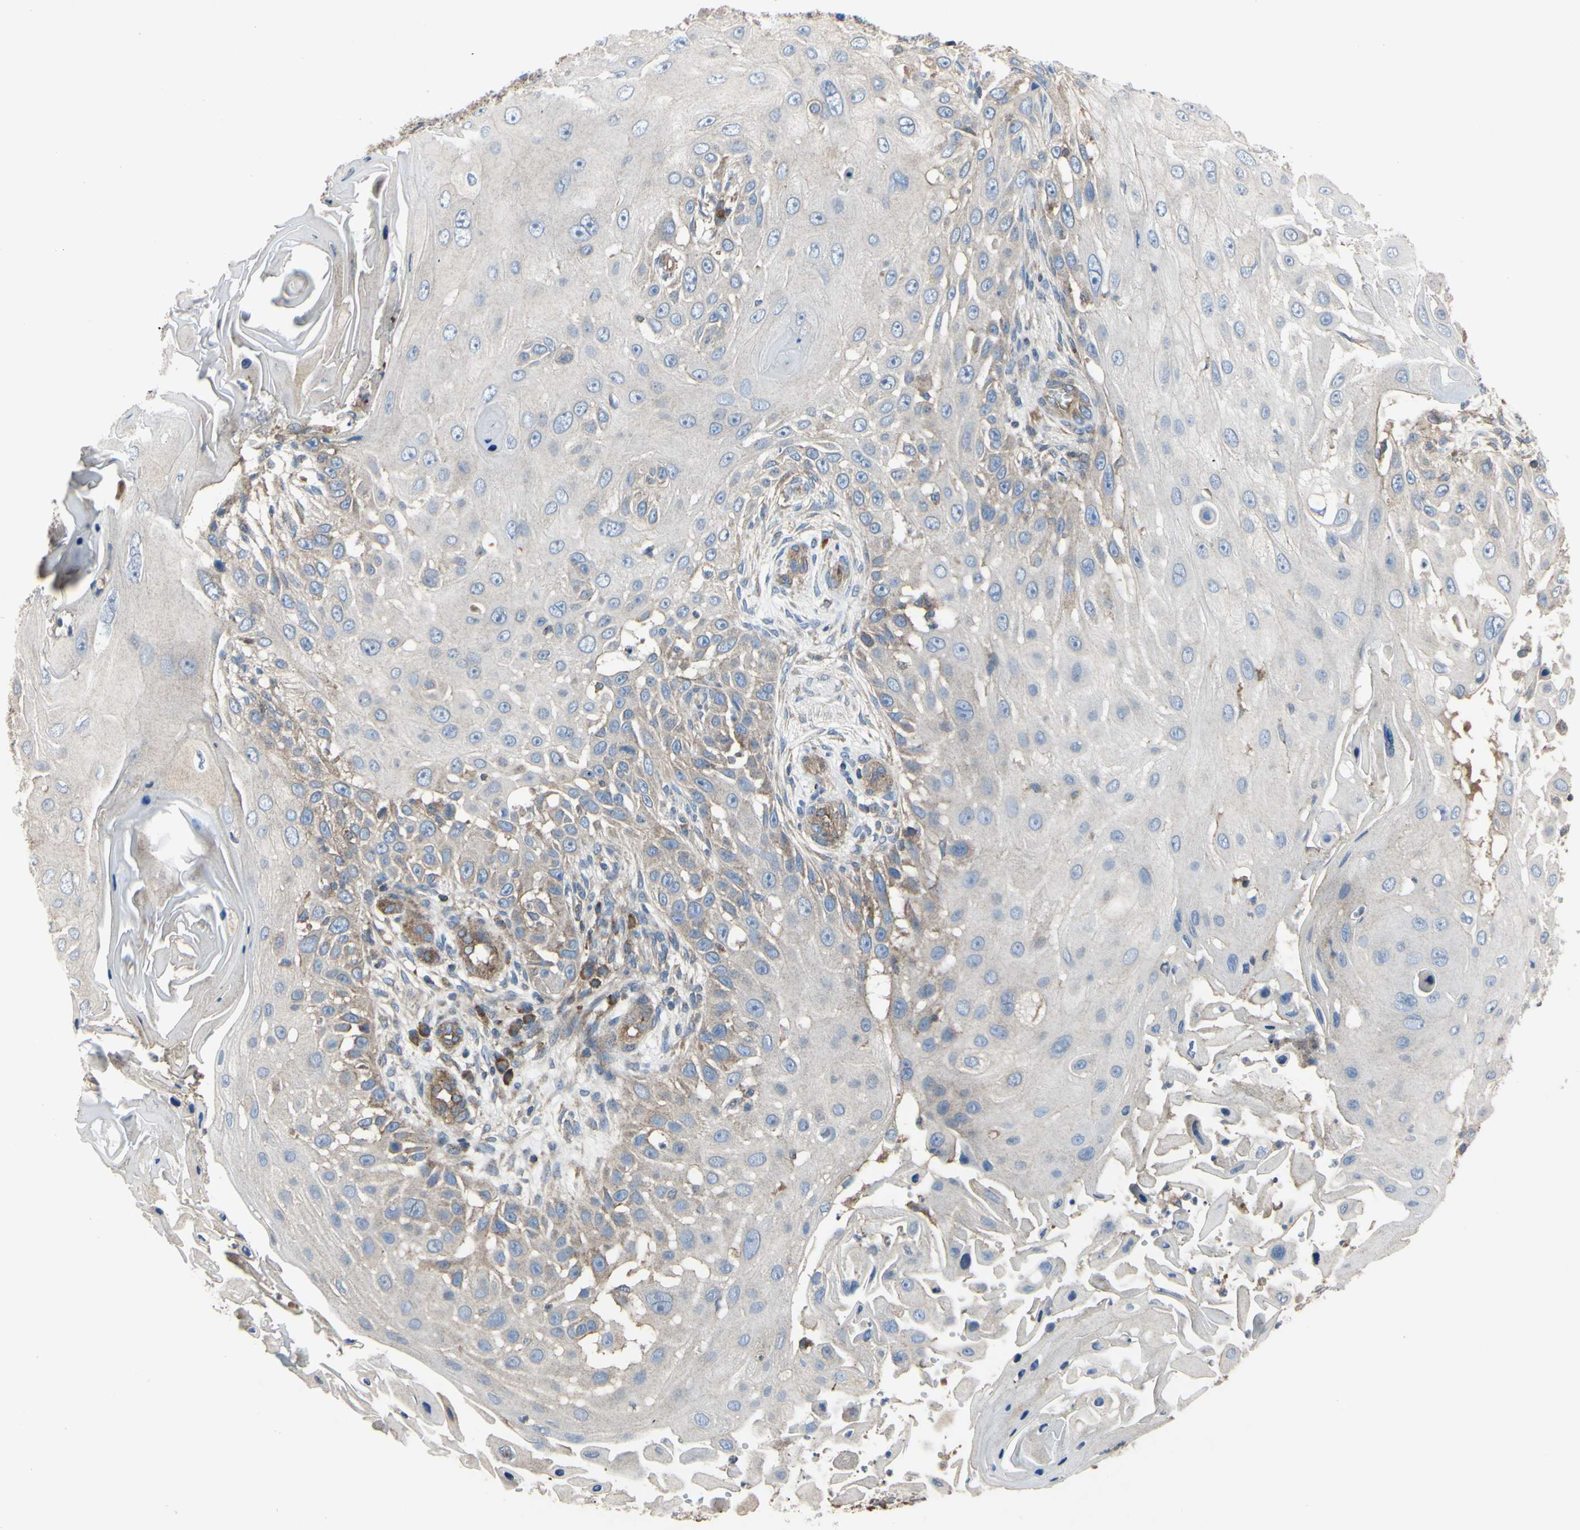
{"staining": {"intensity": "weak", "quantity": "<25%", "location": "cytoplasmic/membranous"}, "tissue": "skin cancer", "cell_type": "Tumor cells", "image_type": "cancer", "snomed": [{"axis": "morphology", "description": "Squamous cell carcinoma, NOS"}, {"axis": "topography", "description": "Skin"}], "caption": "There is no significant expression in tumor cells of squamous cell carcinoma (skin).", "gene": "BECN1", "patient": {"sex": "female", "age": 44}}